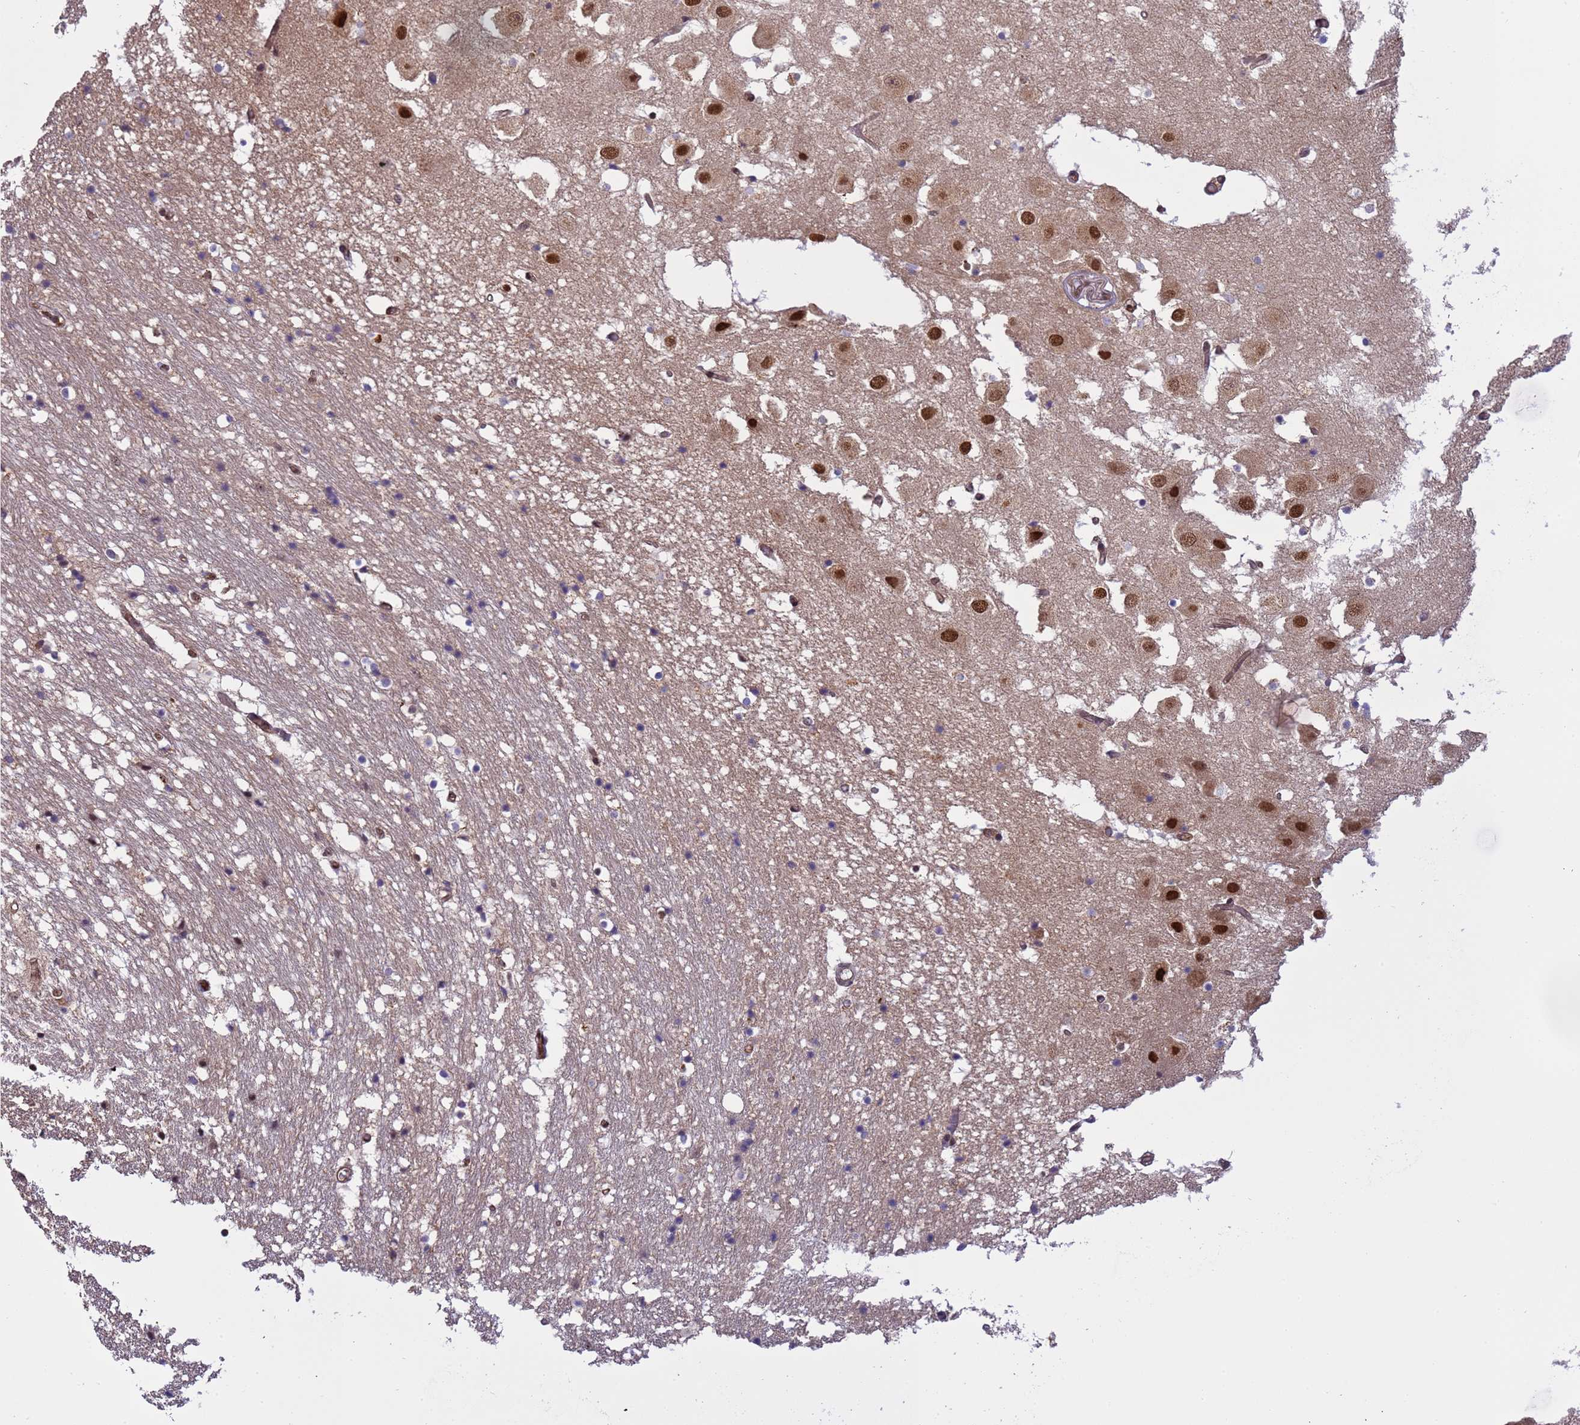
{"staining": {"intensity": "weak", "quantity": "<25%", "location": "cytoplasmic/membranous"}, "tissue": "hippocampus", "cell_type": "Glial cells", "image_type": "normal", "snomed": [{"axis": "morphology", "description": "Normal tissue, NOS"}, {"axis": "topography", "description": "Hippocampus"}], "caption": "Immunohistochemistry (IHC) of normal human hippocampus shows no expression in glial cells. (Brightfield microscopy of DAB immunohistochemistry (IHC) at high magnification).", "gene": "EMC2", "patient": {"sex": "female", "age": 52}}